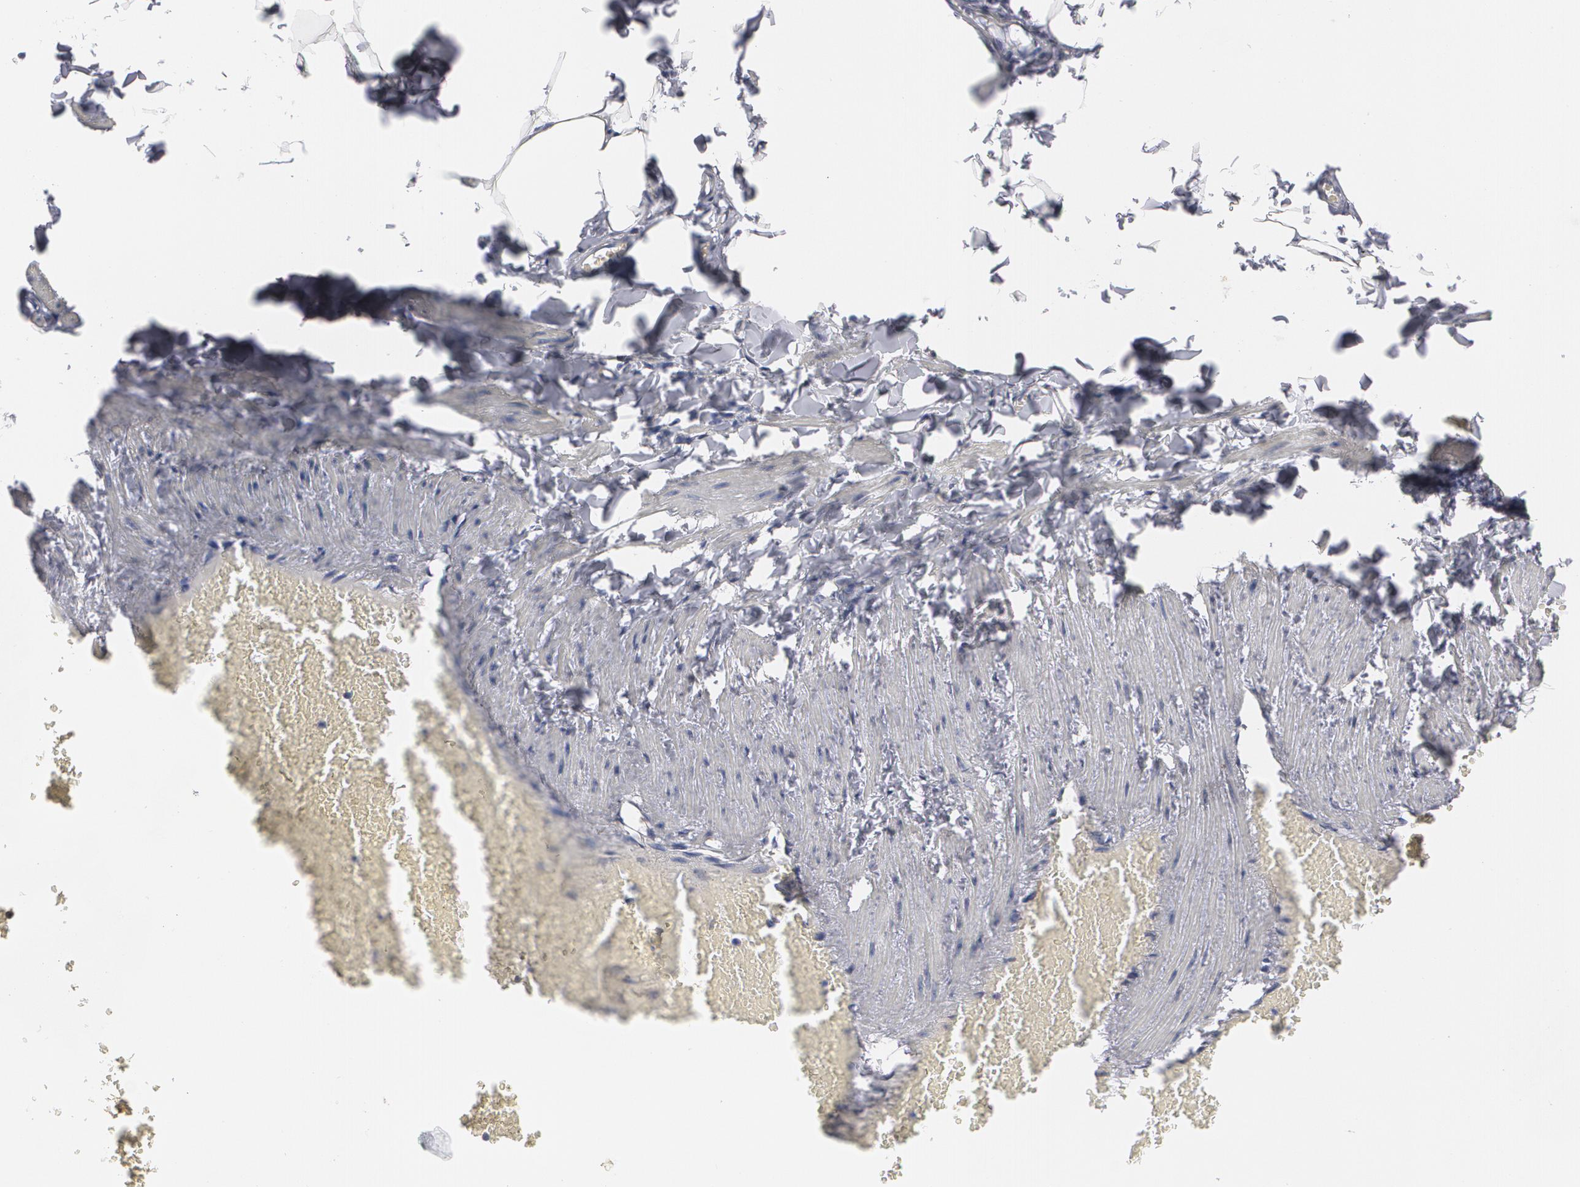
{"staining": {"intensity": "weak", "quantity": "25%-75%", "location": "cytoplasmic/membranous"}, "tissue": "adipose tissue", "cell_type": "Adipocytes", "image_type": "normal", "snomed": [{"axis": "morphology", "description": "Normal tissue, NOS"}, {"axis": "topography", "description": "Vascular tissue"}], "caption": "Benign adipose tissue exhibits weak cytoplasmic/membranous expression in approximately 25%-75% of adipocytes, visualized by immunohistochemistry. Nuclei are stained in blue.", "gene": "MCL1", "patient": {"sex": "male", "age": 41}}